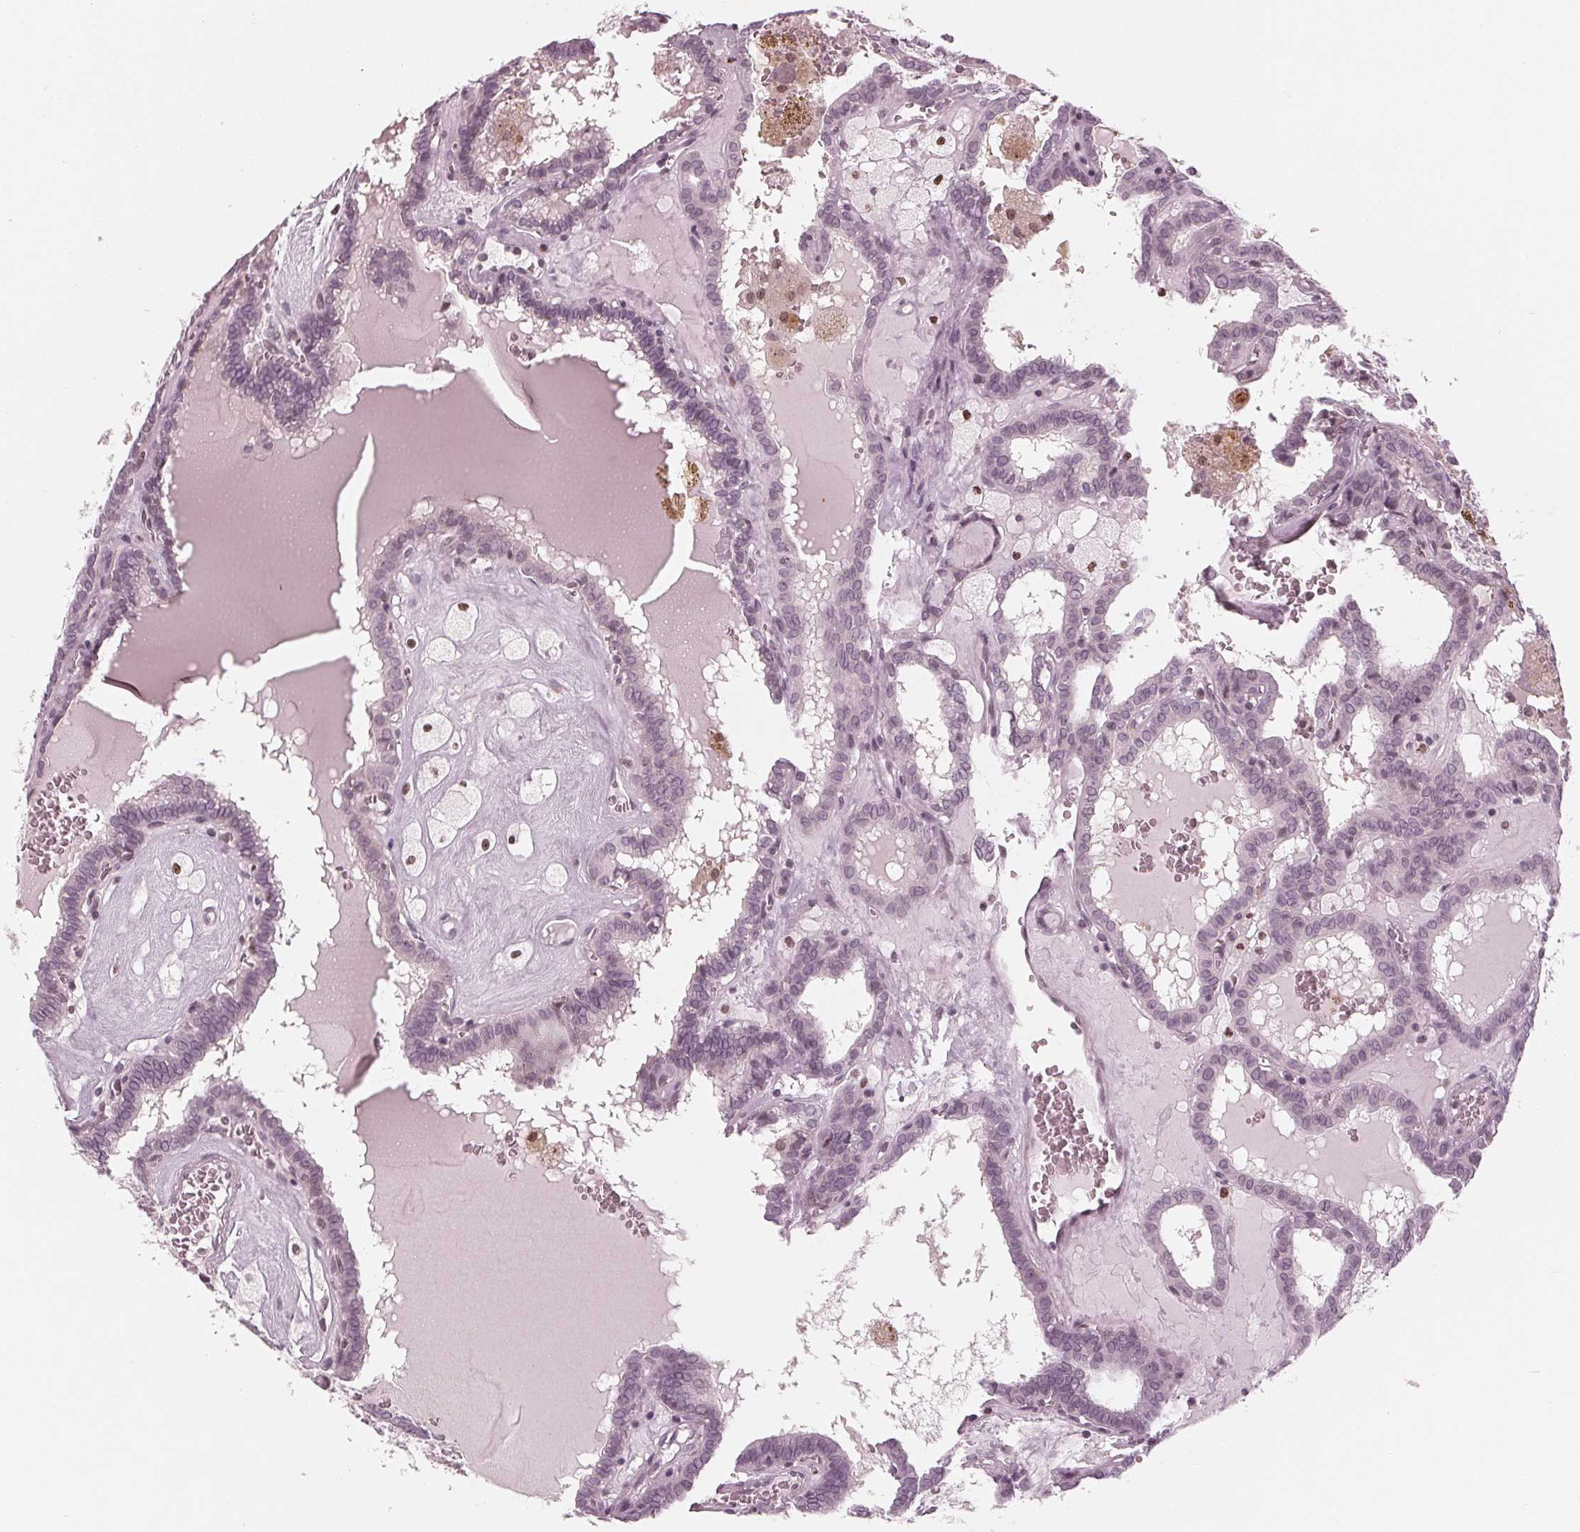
{"staining": {"intensity": "negative", "quantity": "none", "location": "none"}, "tissue": "thyroid cancer", "cell_type": "Tumor cells", "image_type": "cancer", "snomed": [{"axis": "morphology", "description": "Papillary adenocarcinoma, NOS"}, {"axis": "topography", "description": "Thyroid gland"}], "caption": "Thyroid papillary adenocarcinoma stained for a protein using immunohistochemistry (IHC) displays no expression tumor cells.", "gene": "DNMT3L", "patient": {"sex": "female", "age": 39}}